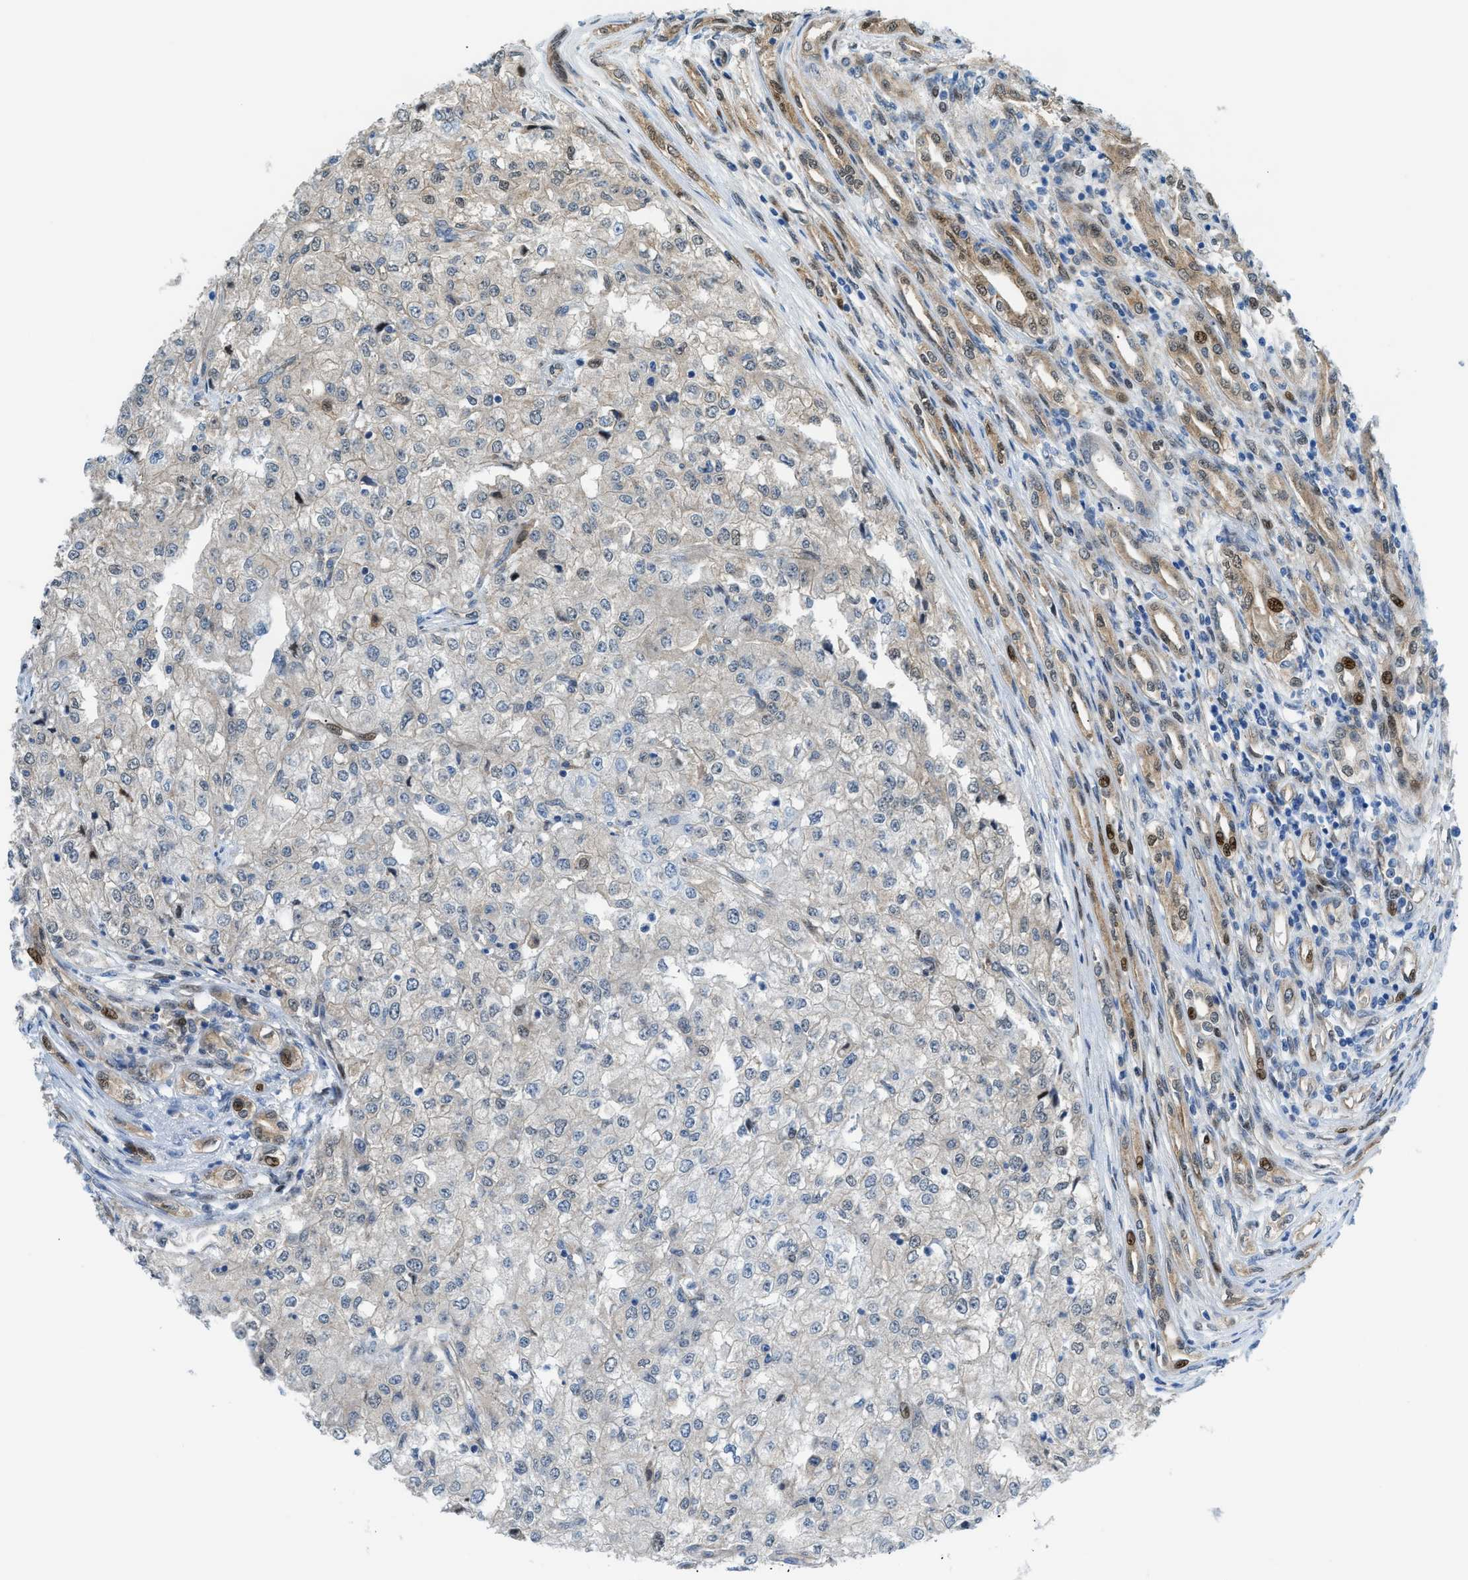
{"staining": {"intensity": "weak", "quantity": "<25%", "location": "nuclear"}, "tissue": "renal cancer", "cell_type": "Tumor cells", "image_type": "cancer", "snomed": [{"axis": "morphology", "description": "Adenocarcinoma, NOS"}, {"axis": "topography", "description": "Kidney"}], "caption": "There is no significant staining in tumor cells of adenocarcinoma (renal).", "gene": "YWHAE", "patient": {"sex": "female", "age": 54}}